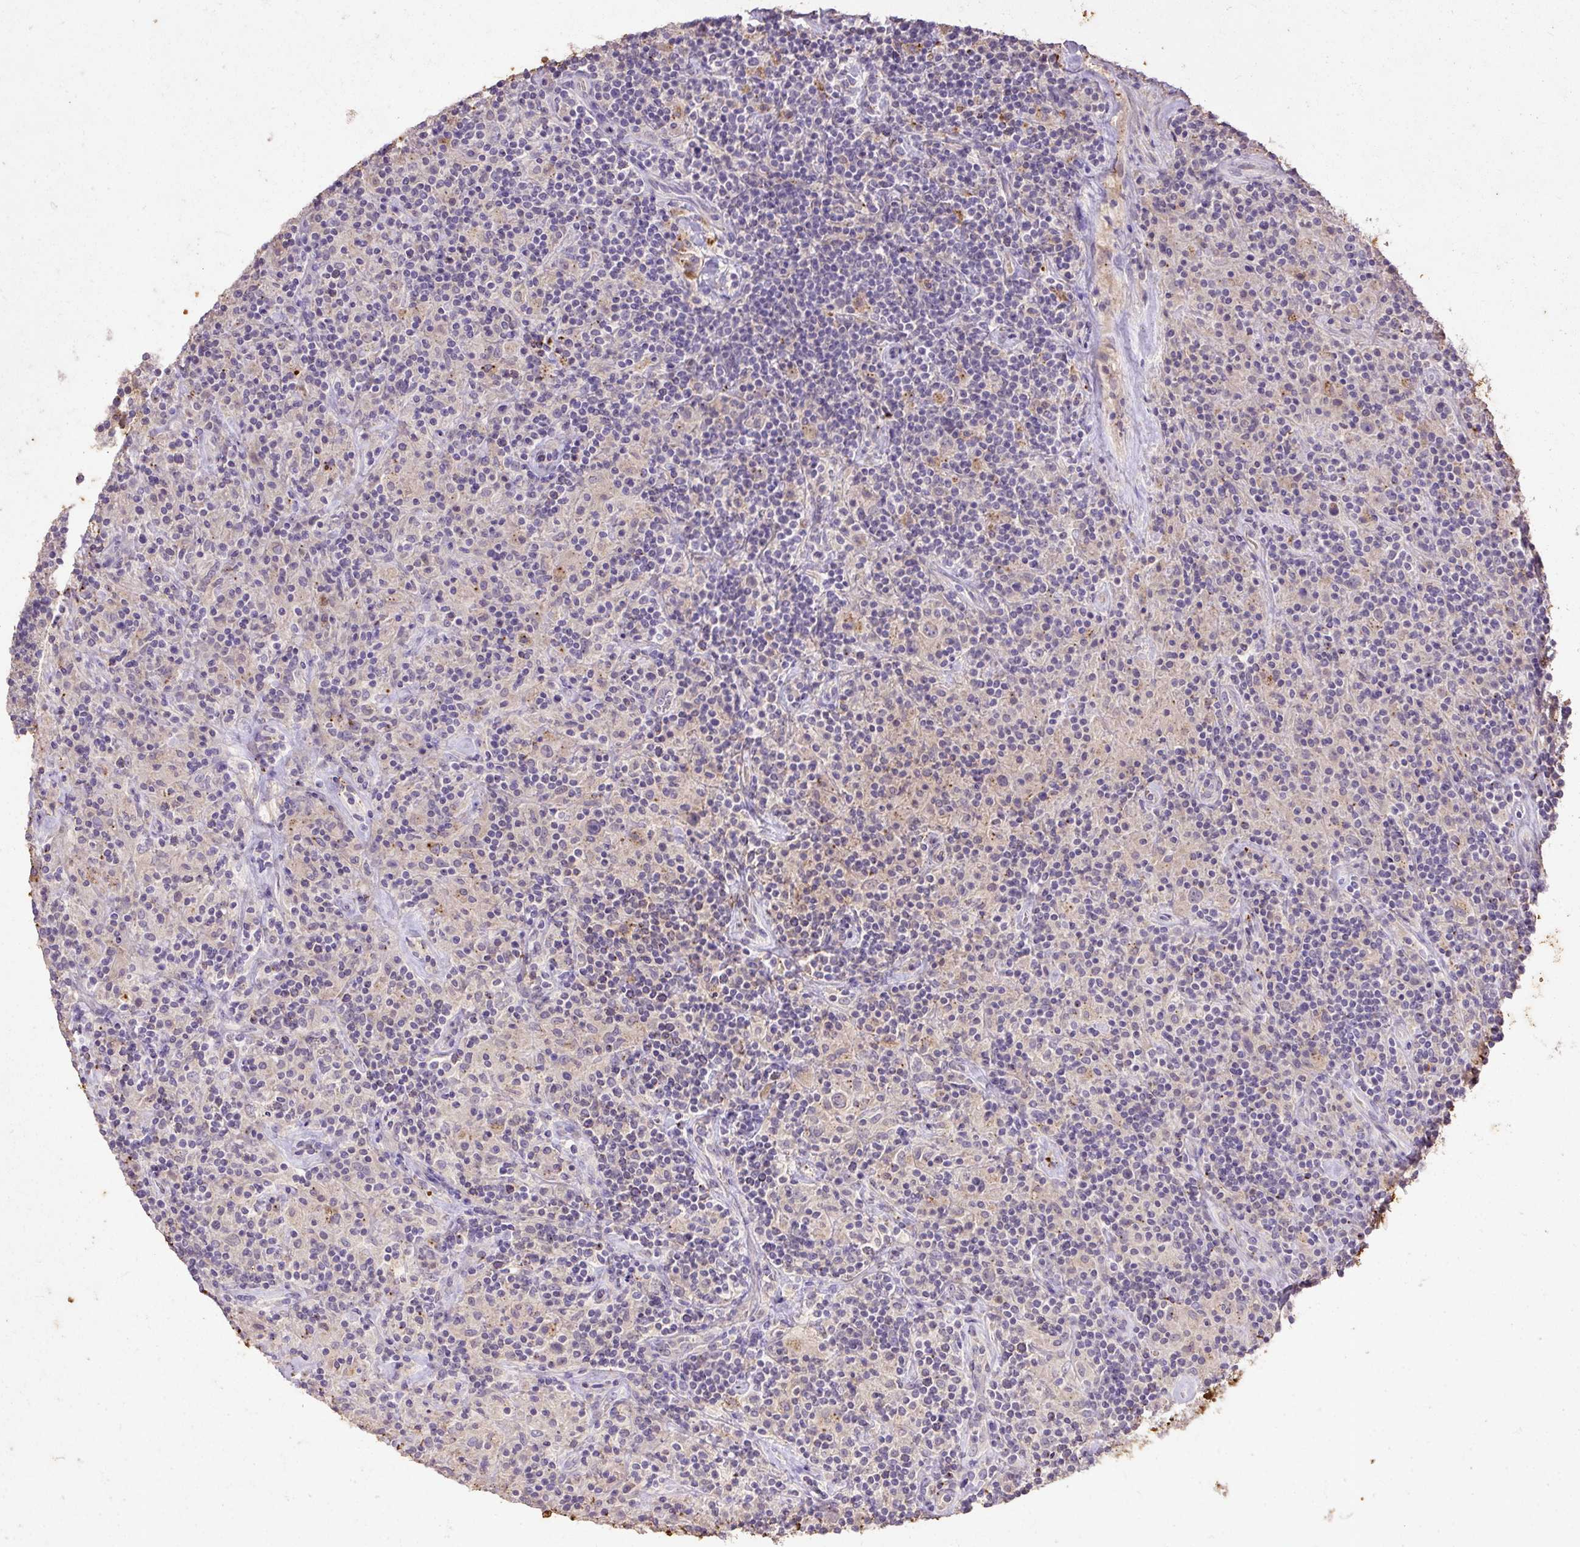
{"staining": {"intensity": "negative", "quantity": "none", "location": "none"}, "tissue": "lymphoma", "cell_type": "Tumor cells", "image_type": "cancer", "snomed": [{"axis": "morphology", "description": "Hodgkin's disease, NOS"}, {"axis": "topography", "description": "Lymph node"}], "caption": "This is an IHC micrograph of human lymphoma. There is no staining in tumor cells.", "gene": "LRTM2", "patient": {"sex": "male", "age": 70}}